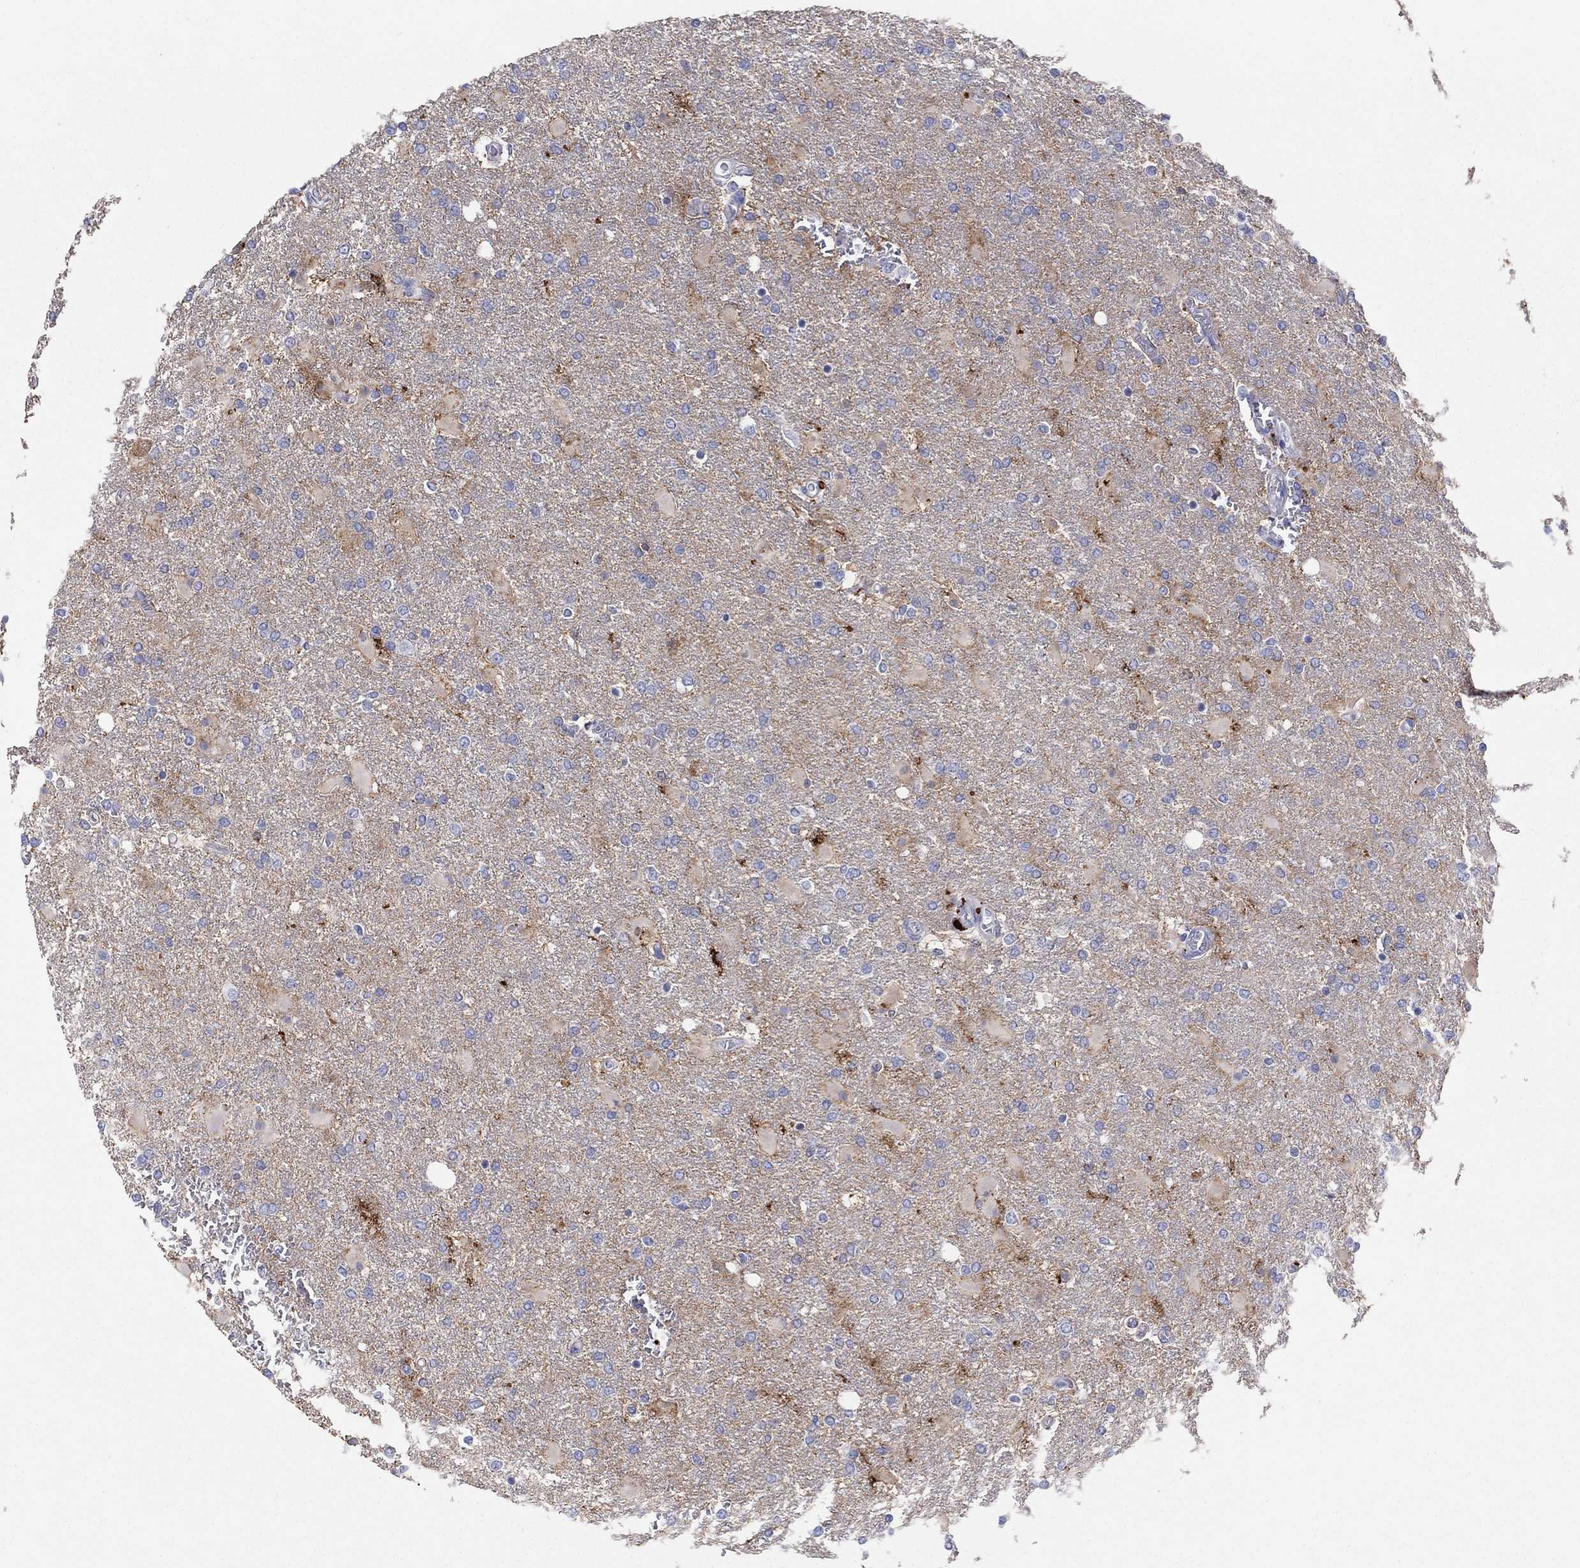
{"staining": {"intensity": "negative", "quantity": "none", "location": "none"}, "tissue": "glioma", "cell_type": "Tumor cells", "image_type": "cancer", "snomed": [{"axis": "morphology", "description": "Glioma, malignant, High grade"}, {"axis": "topography", "description": "Cerebral cortex"}], "caption": "The photomicrograph reveals no significant staining in tumor cells of glioma.", "gene": "CPNE6", "patient": {"sex": "male", "age": 79}}